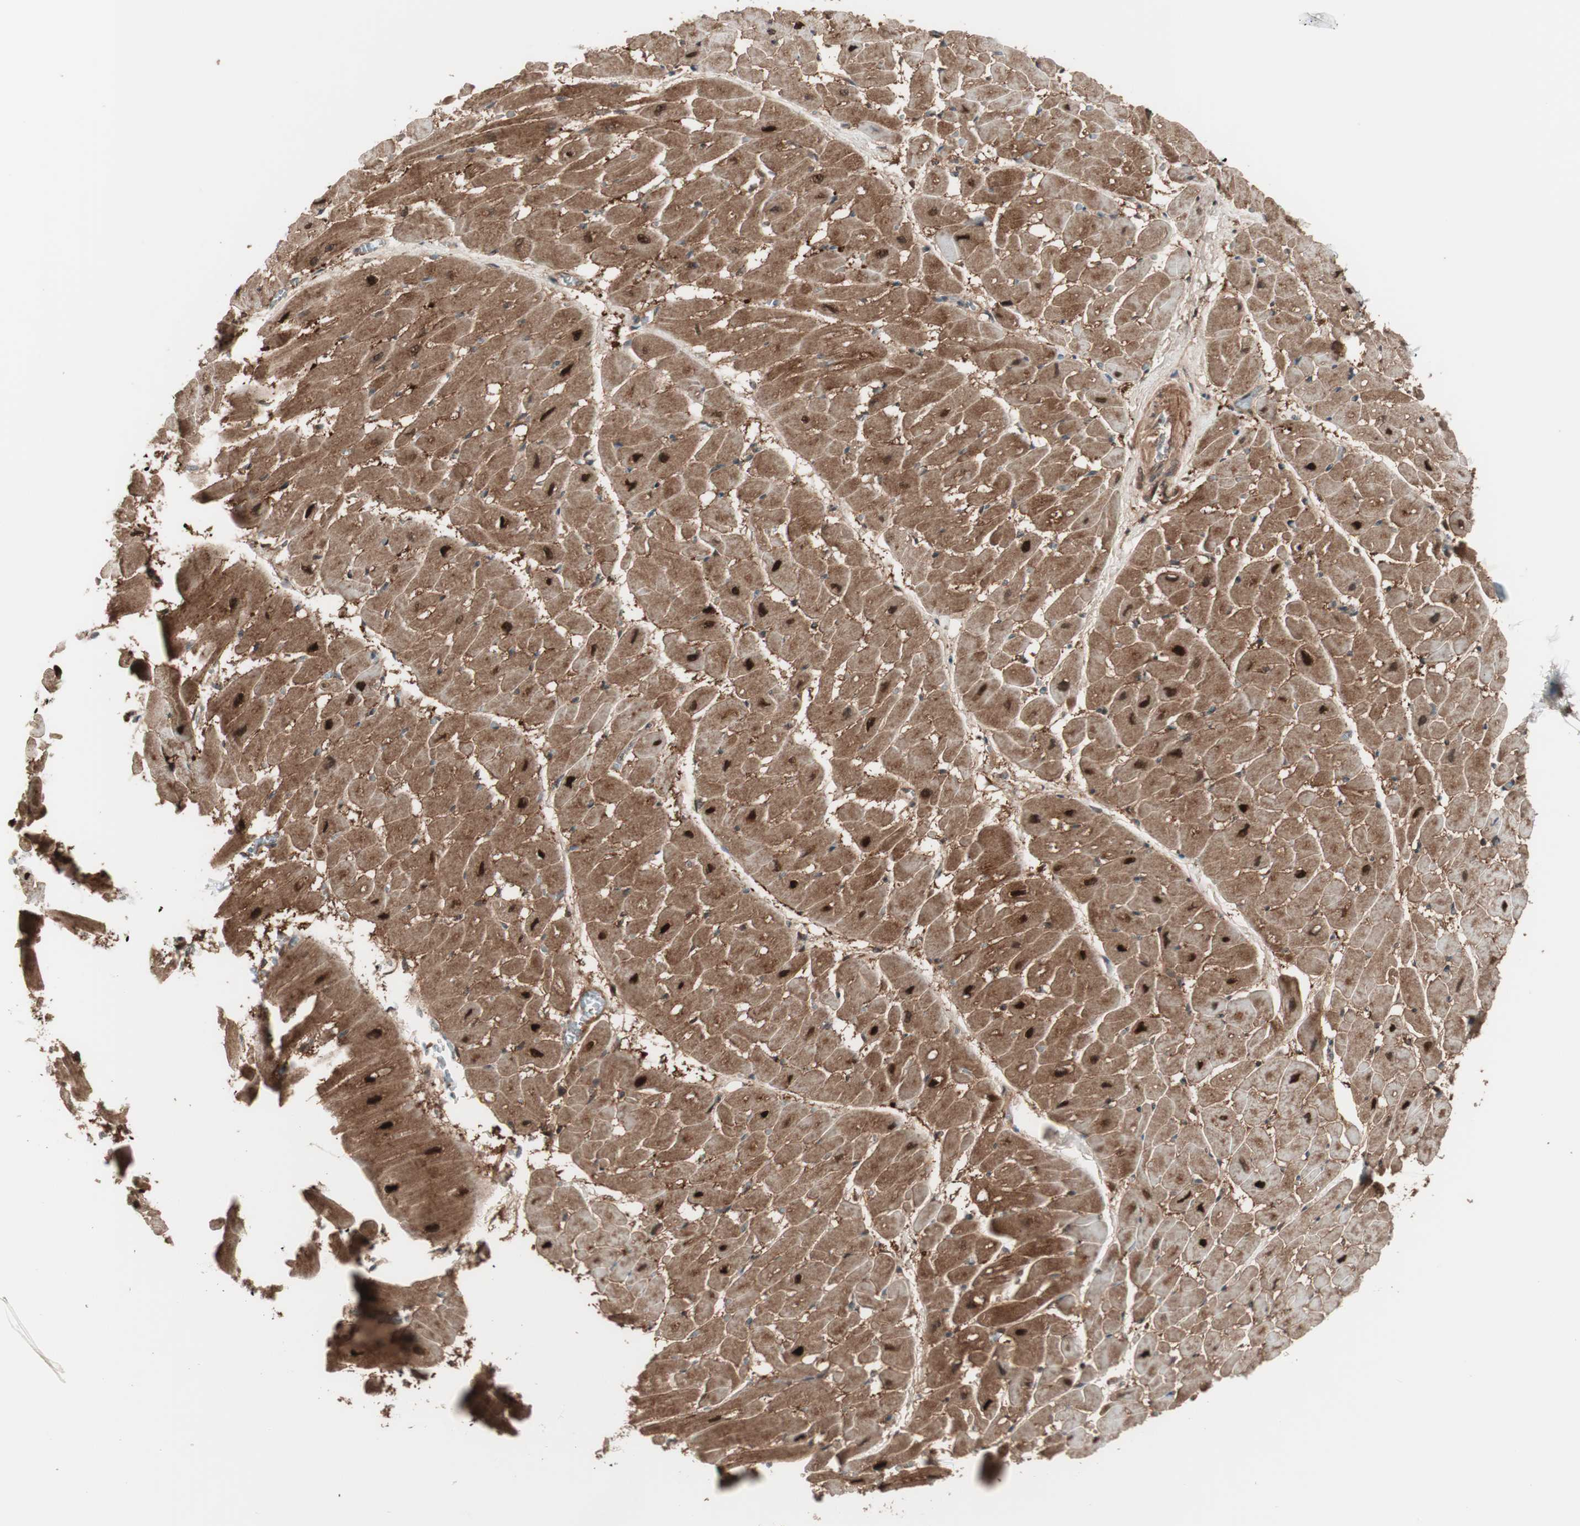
{"staining": {"intensity": "strong", "quantity": ">75%", "location": "cytoplasmic/membranous"}, "tissue": "heart muscle", "cell_type": "Cardiomyocytes", "image_type": "normal", "snomed": [{"axis": "morphology", "description": "Normal tissue, NOS"}, {"axis": "topography", "description": "Heart"}], "caption": "Immunohistochemistry (IHC) (DAB (3,3'-diaminobenzidine)) staining of unremarkable human heart muscle shows strong cytoplasmic/membranous protein expression in approximately >75% of cardiomyocytes. (Brightfield microscopy of DAB IHC at high magnification).", "gene": "PRKG2", "patient": {"sex": "male", "age": 45}}